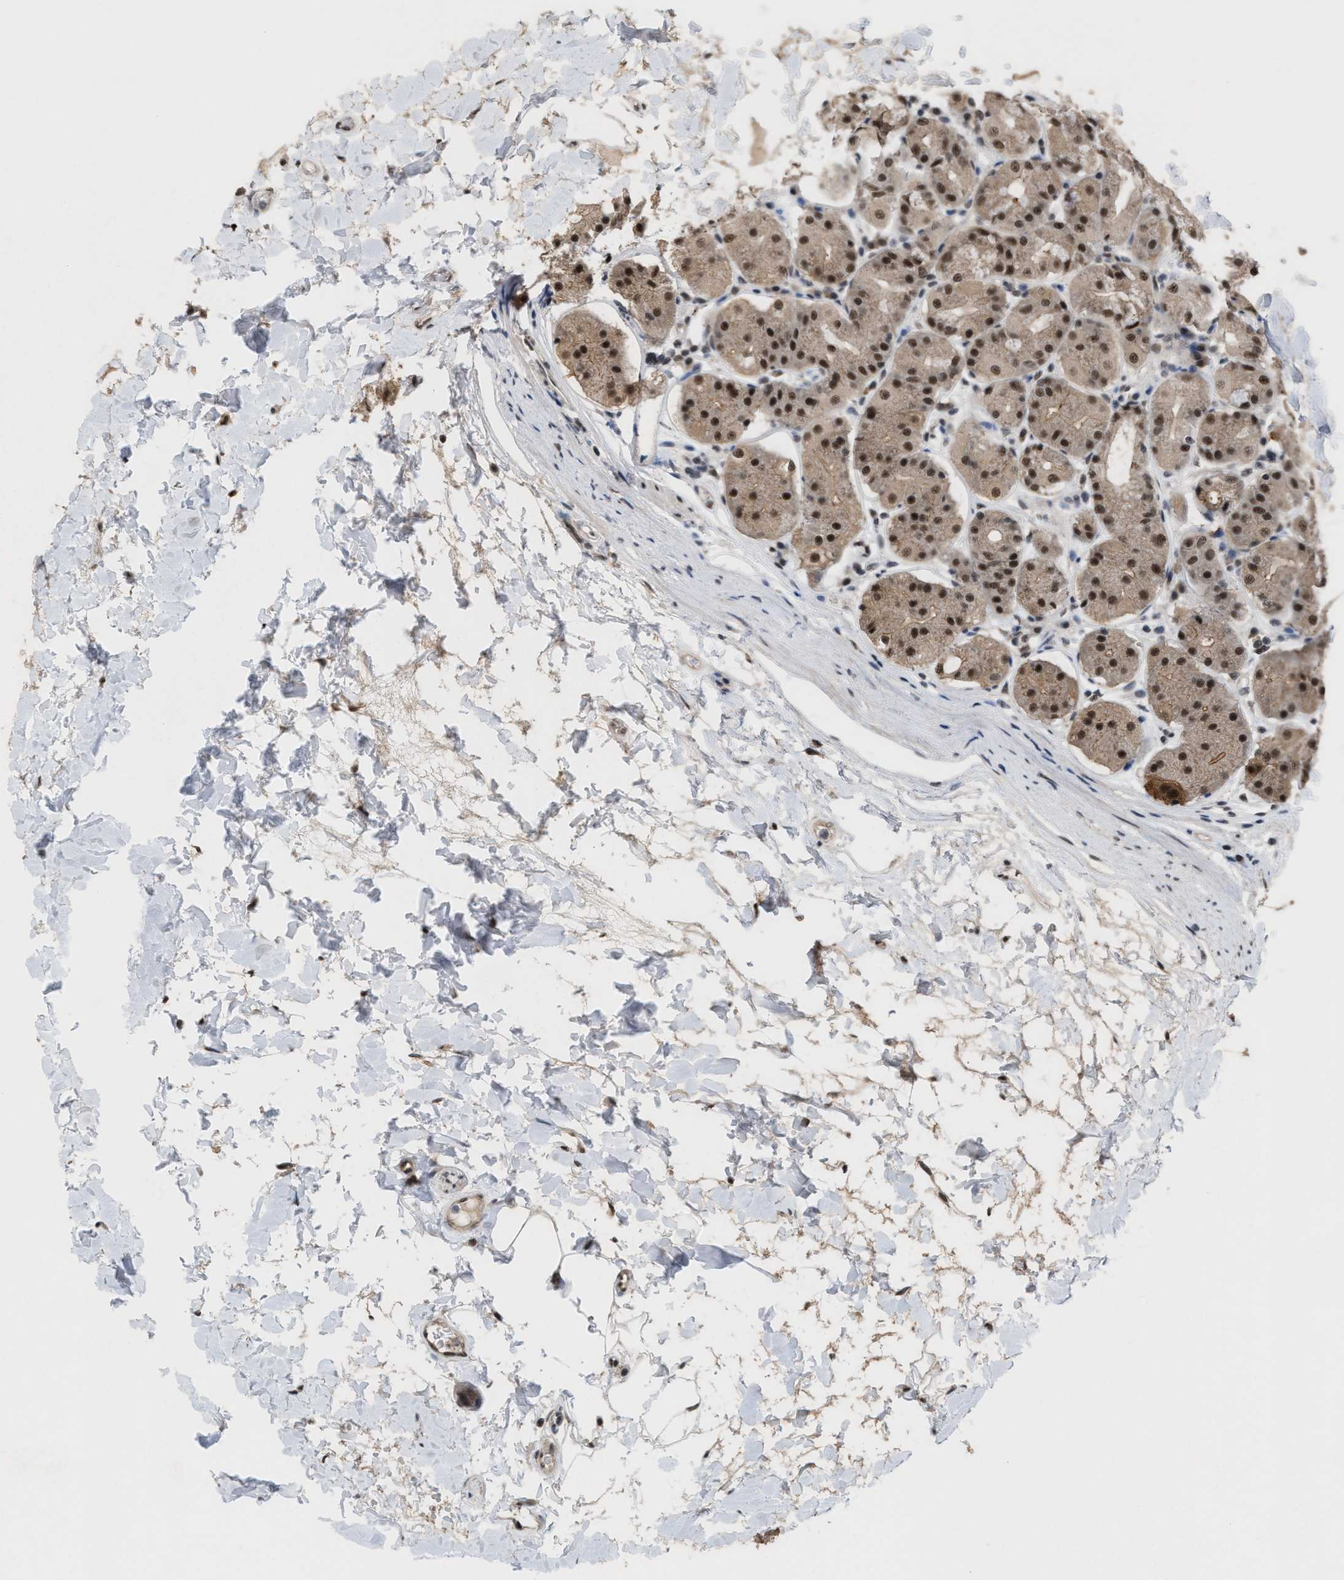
{"staining": {"intensity": "moderate", "quantity": ">75%", "location": "cytoplasmic/membranous,nuclear"}, "tissue": "stomach", "cell_type": "Glandular cells", "image_type": "normal", "snomed": [{"axis": "morphology", "description": "Normal tissue, NOS"}, {"axis": "topography", "description": "Stomach"}, {"axis": "topography", "description": "Stomach, lower"}], "caption": "This image demonstrates immunohistochemistry (IHC) staining of normal stomach, with medium moderate cytoplasmic/membranous,nuclear expression in approximately >75% of glandular cells.", "gene": "PRPF4", "patient": {"sex": "female", "age": 56}}